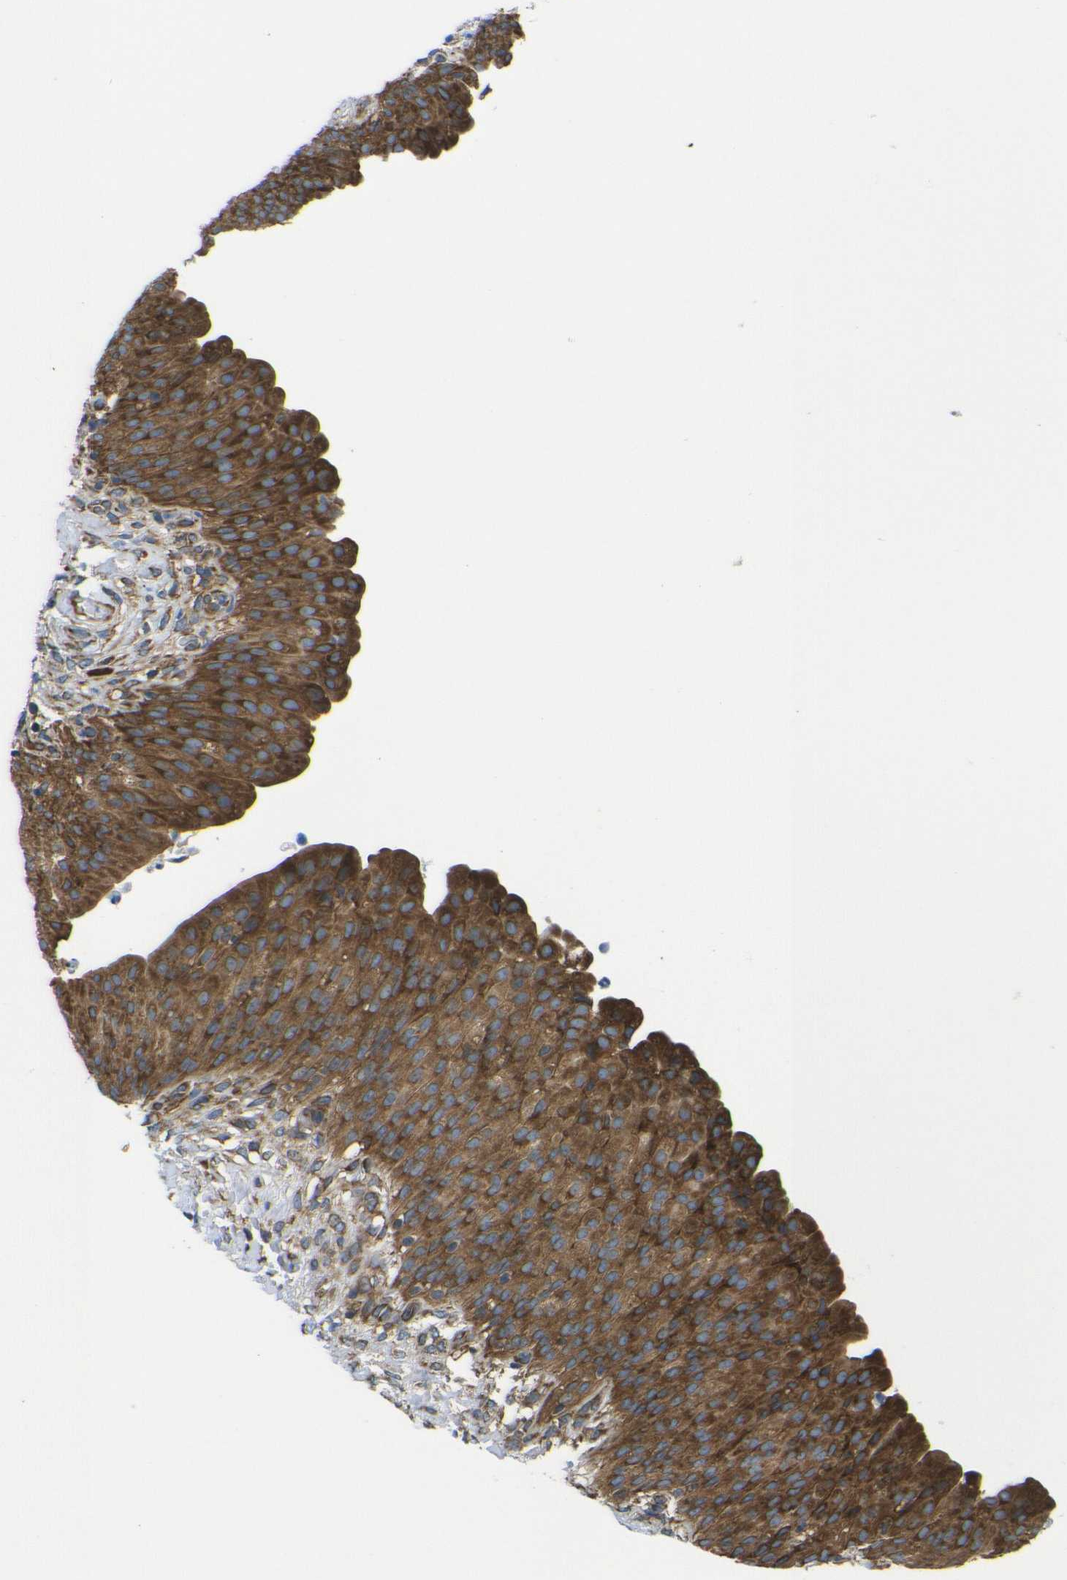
{"staining": {"intensity": "strong", "quantity": ">75%", "location": "cytoplasmic/membranous"}, "tissue": "urinary bladder", "cell_type": "Urothelial cells", "image_type": "normal", "snomed": [{"axis": "morphology", "description": "Normal tissue, NOS"}, {"axis": "topography", "description": "Urinary bladder"}], "caption": "Urothelial cells display high levels of strong cytoplasmic/membranous positivity in approximately >75% of cells in unremarkable human urinary bladder. Ihc stains the protein in brown and the nuclei are stained blue.", "gene": "RPSA", "patient": {"sex": "female", "age": 79}}